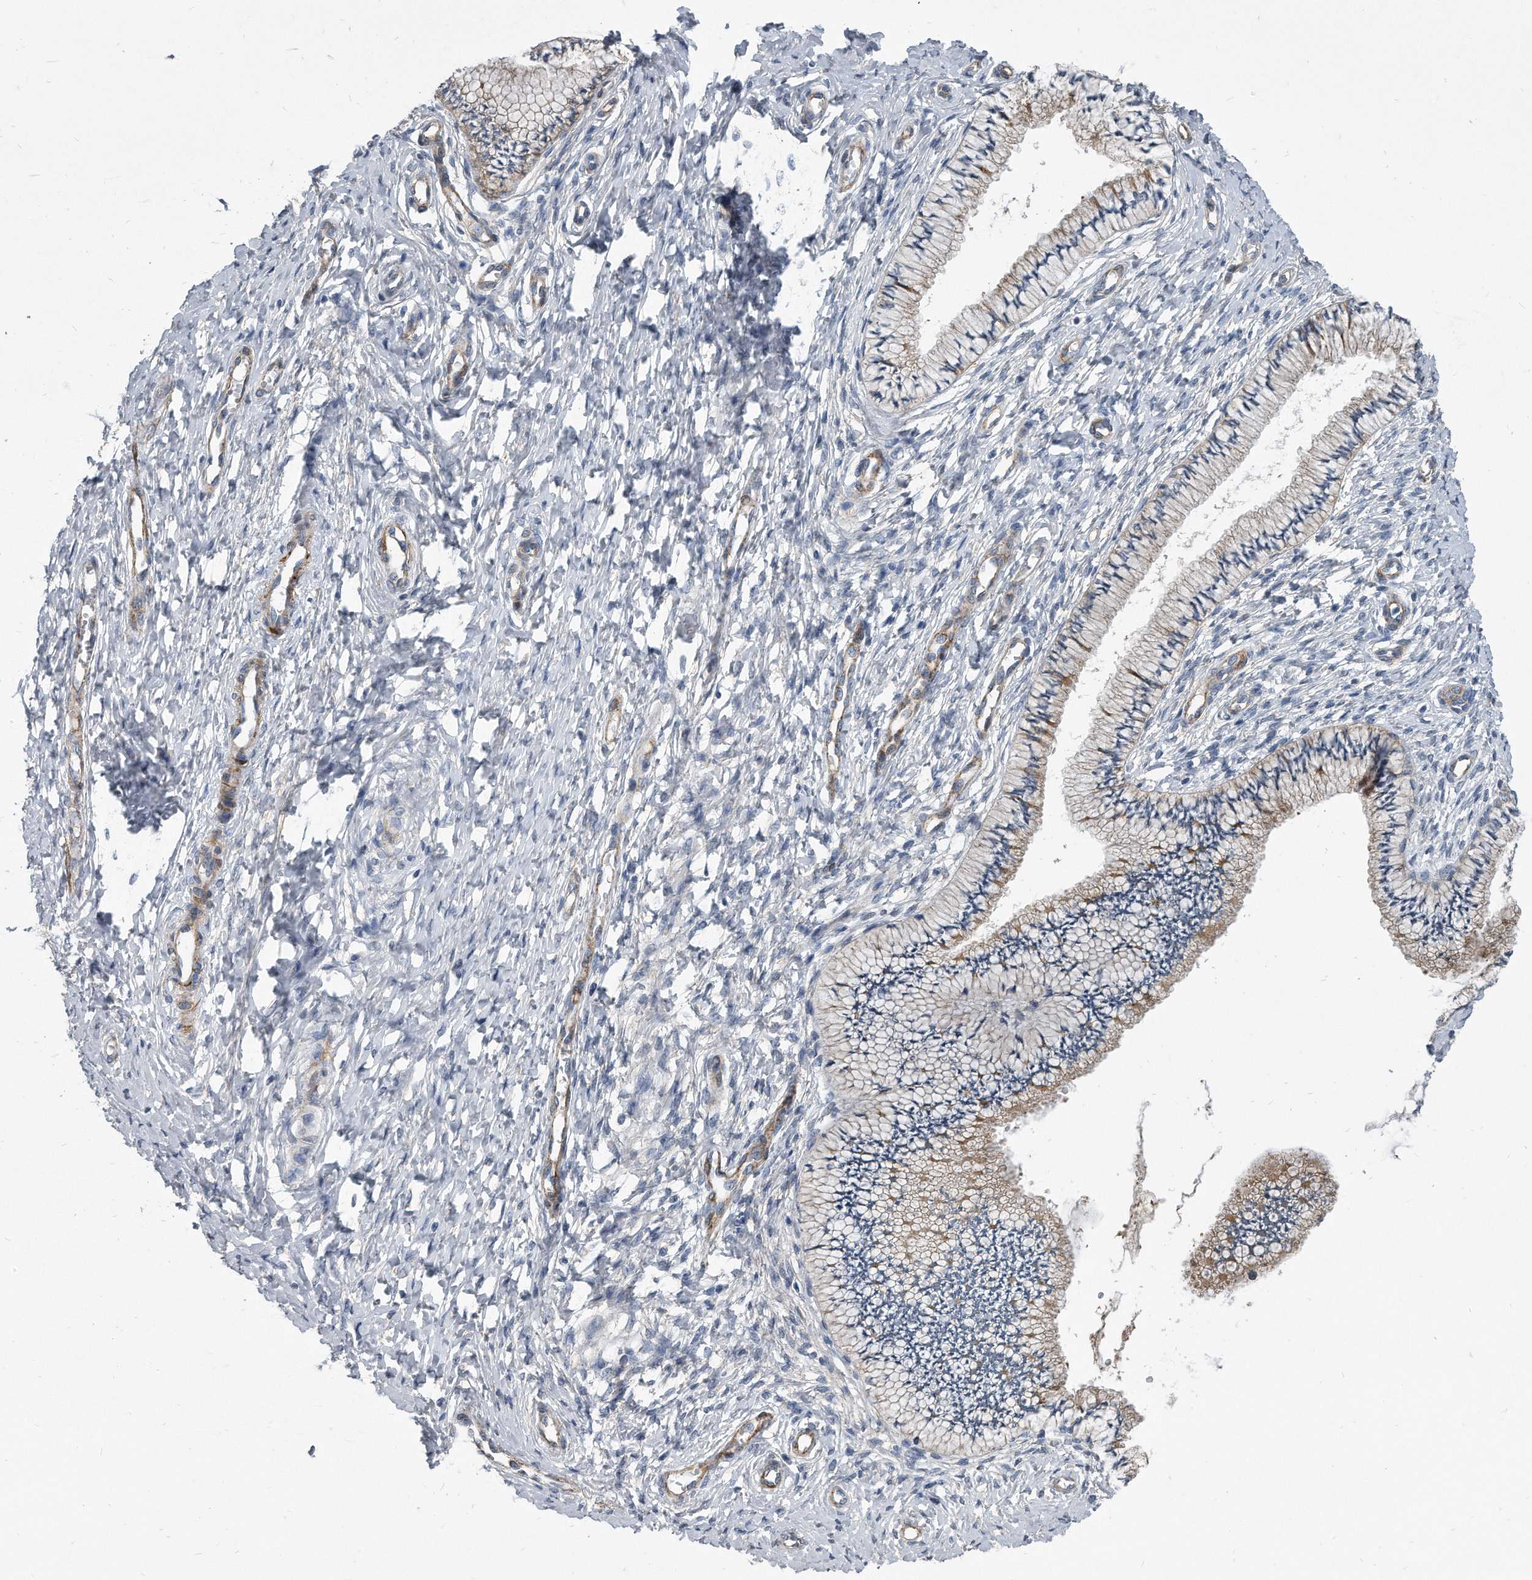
{"staining": {"intensity": "moderate", "quantity": "25%-75%", "location": "cytoplasmic/membranous"}, "tissue": "cervix", "cell_type": "Glandular cells", "image_type": "normal", "snomed": [{"axis": "morphology", "description": "Normal tissue, NOS"}, {"axis": "topography", "description": "Cervix"}], "caption": "Immunohistochemical staining of normal cervix demonstrates 25%-75% levels of moderate cytoplasmic/membranous protein staining in about 25%-75% of glandular cells. (Brightfield microscopy of DAB IHC at high magnification).", "gene": "EIF2B4", "patient": {"sex": "female", "age": 36}}